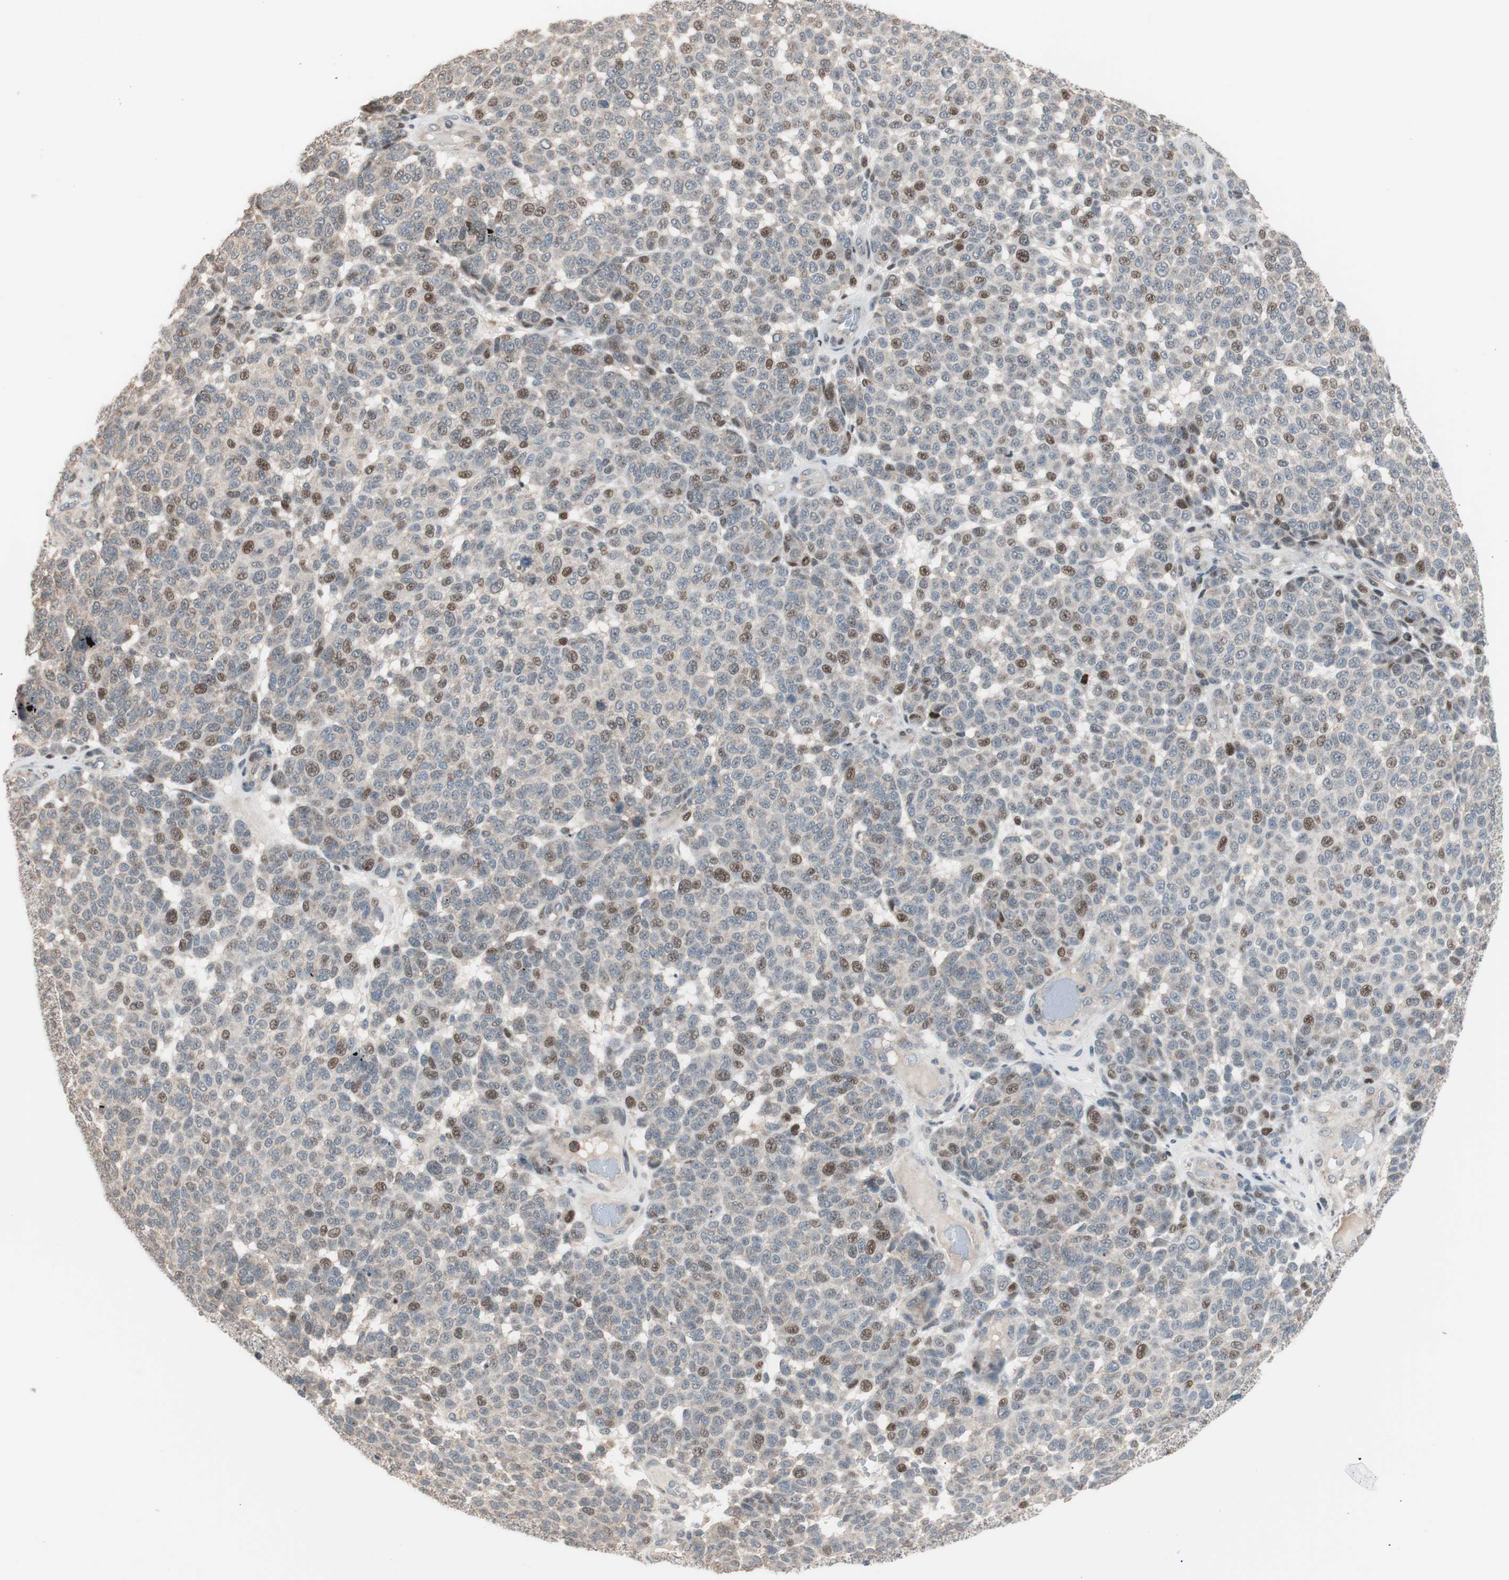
{"staining": {"intensity": "weak", "quantity": "<25%", "location": "nuclear"}, "tissue": "melanoma", "cell_type": "Tumor cells", "image_type": "cancer", "snomed": [{"axis": "morphology", "description": "Malignant melanoma, NOS"}, {"axis": "topography", "description": "Skin"}], "caption": "A high-resolution image shows immunohistochemistry staining of melanoma, which shows no significant positivity in tumor cells.", "gene": "POLH", "patient": {"sex": "male", "age": 59}}